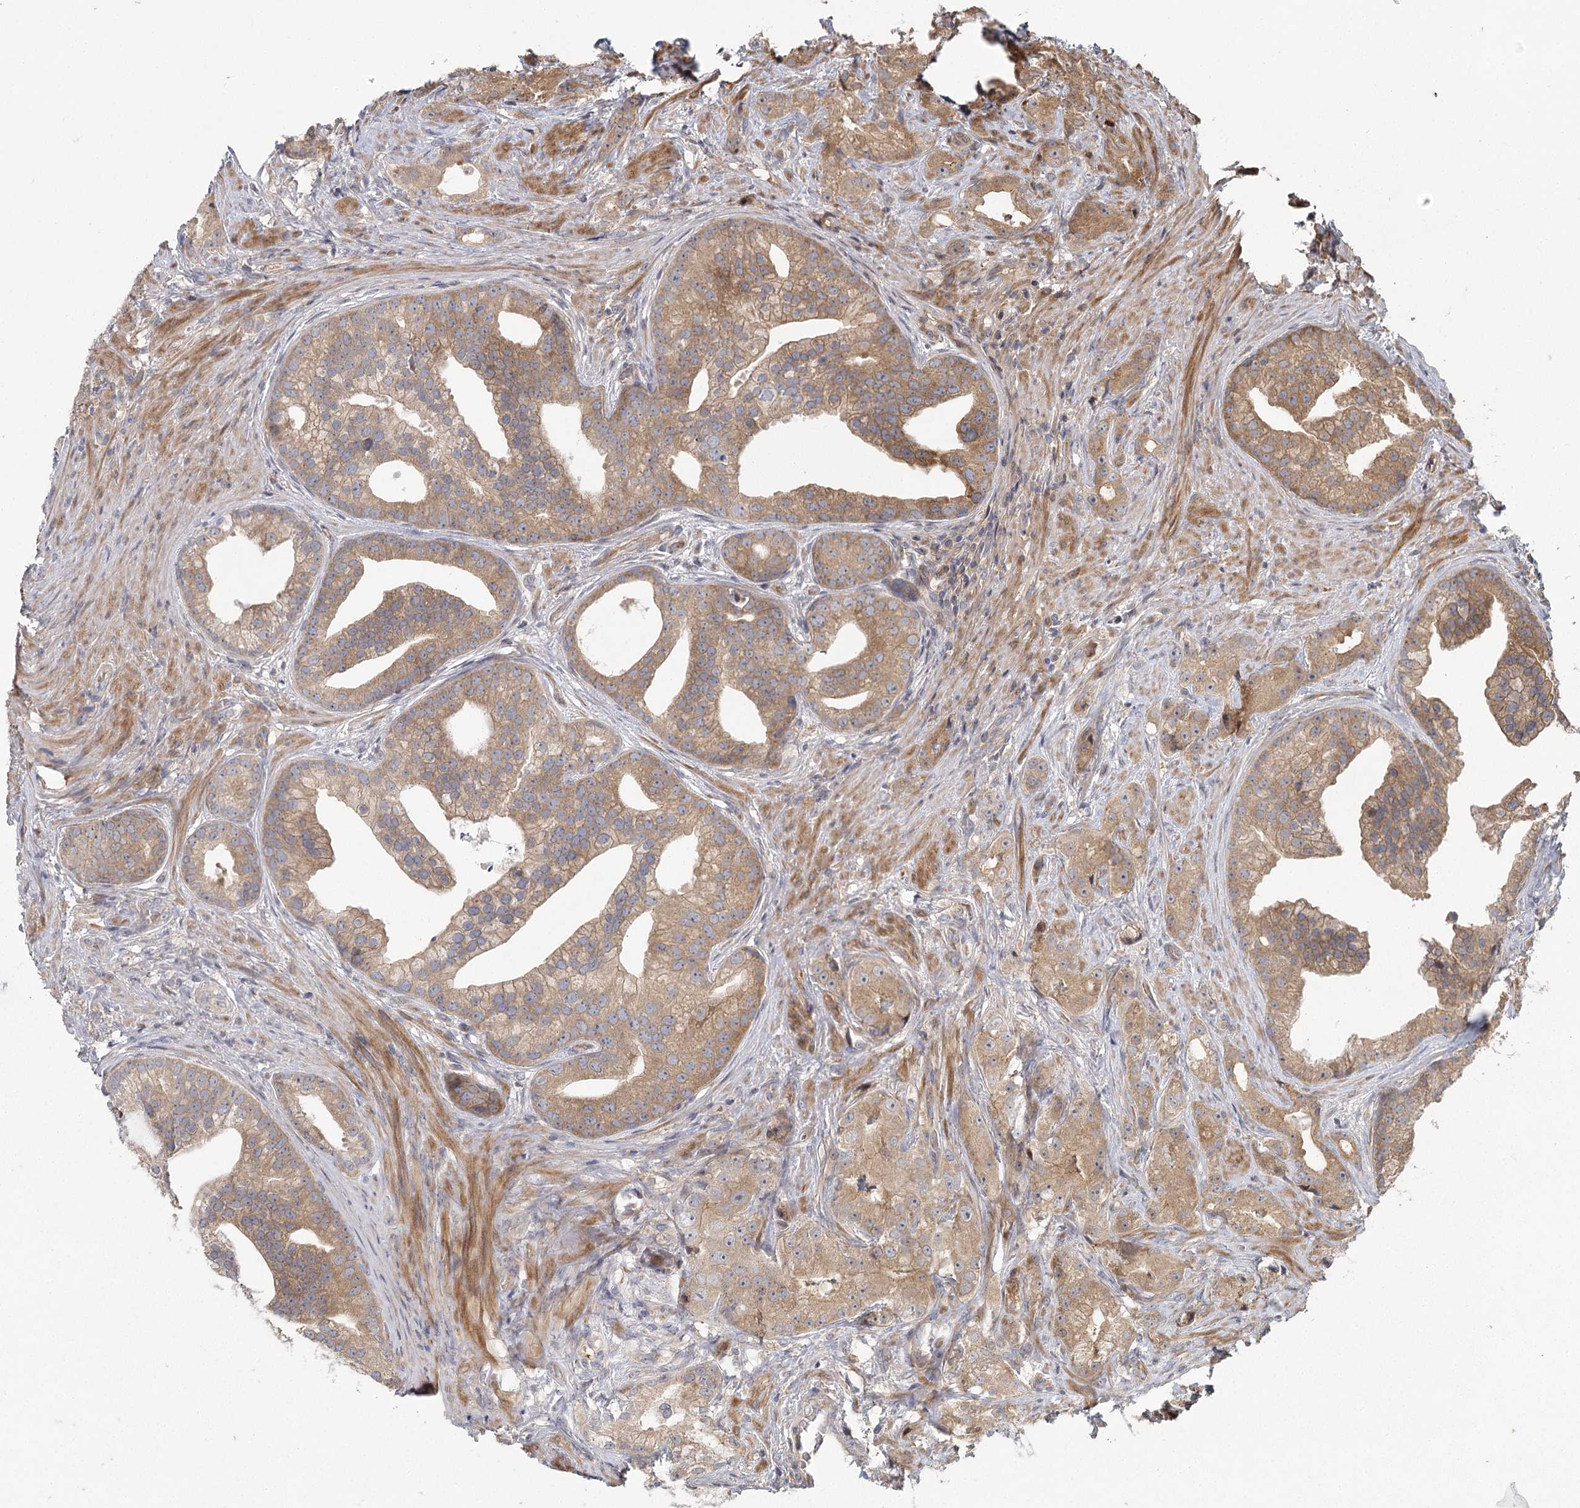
{"staining": {"intensity": "moderate", "quantity": ">75%", "location": "cytoplasmic/membranous"}, "tissue": "prostate cancer", "cell_type": "Tumor cells", "image_type": "cancer", "snomed": [{"axis": "morphology", "description": "Adenocarcinoma, Low grade"}, {"axis": "topography", "description": "Prostate"}], "caption": "Low-grade adenocarcinoma (prostate) was stained to show a protein in brown. There is medium levels of moderate cytoplasmic/membranous positivity in about >75% of tumor cells.", "gene": "RAPGEF6", "patient": {"sex": "male", "age": 71}}